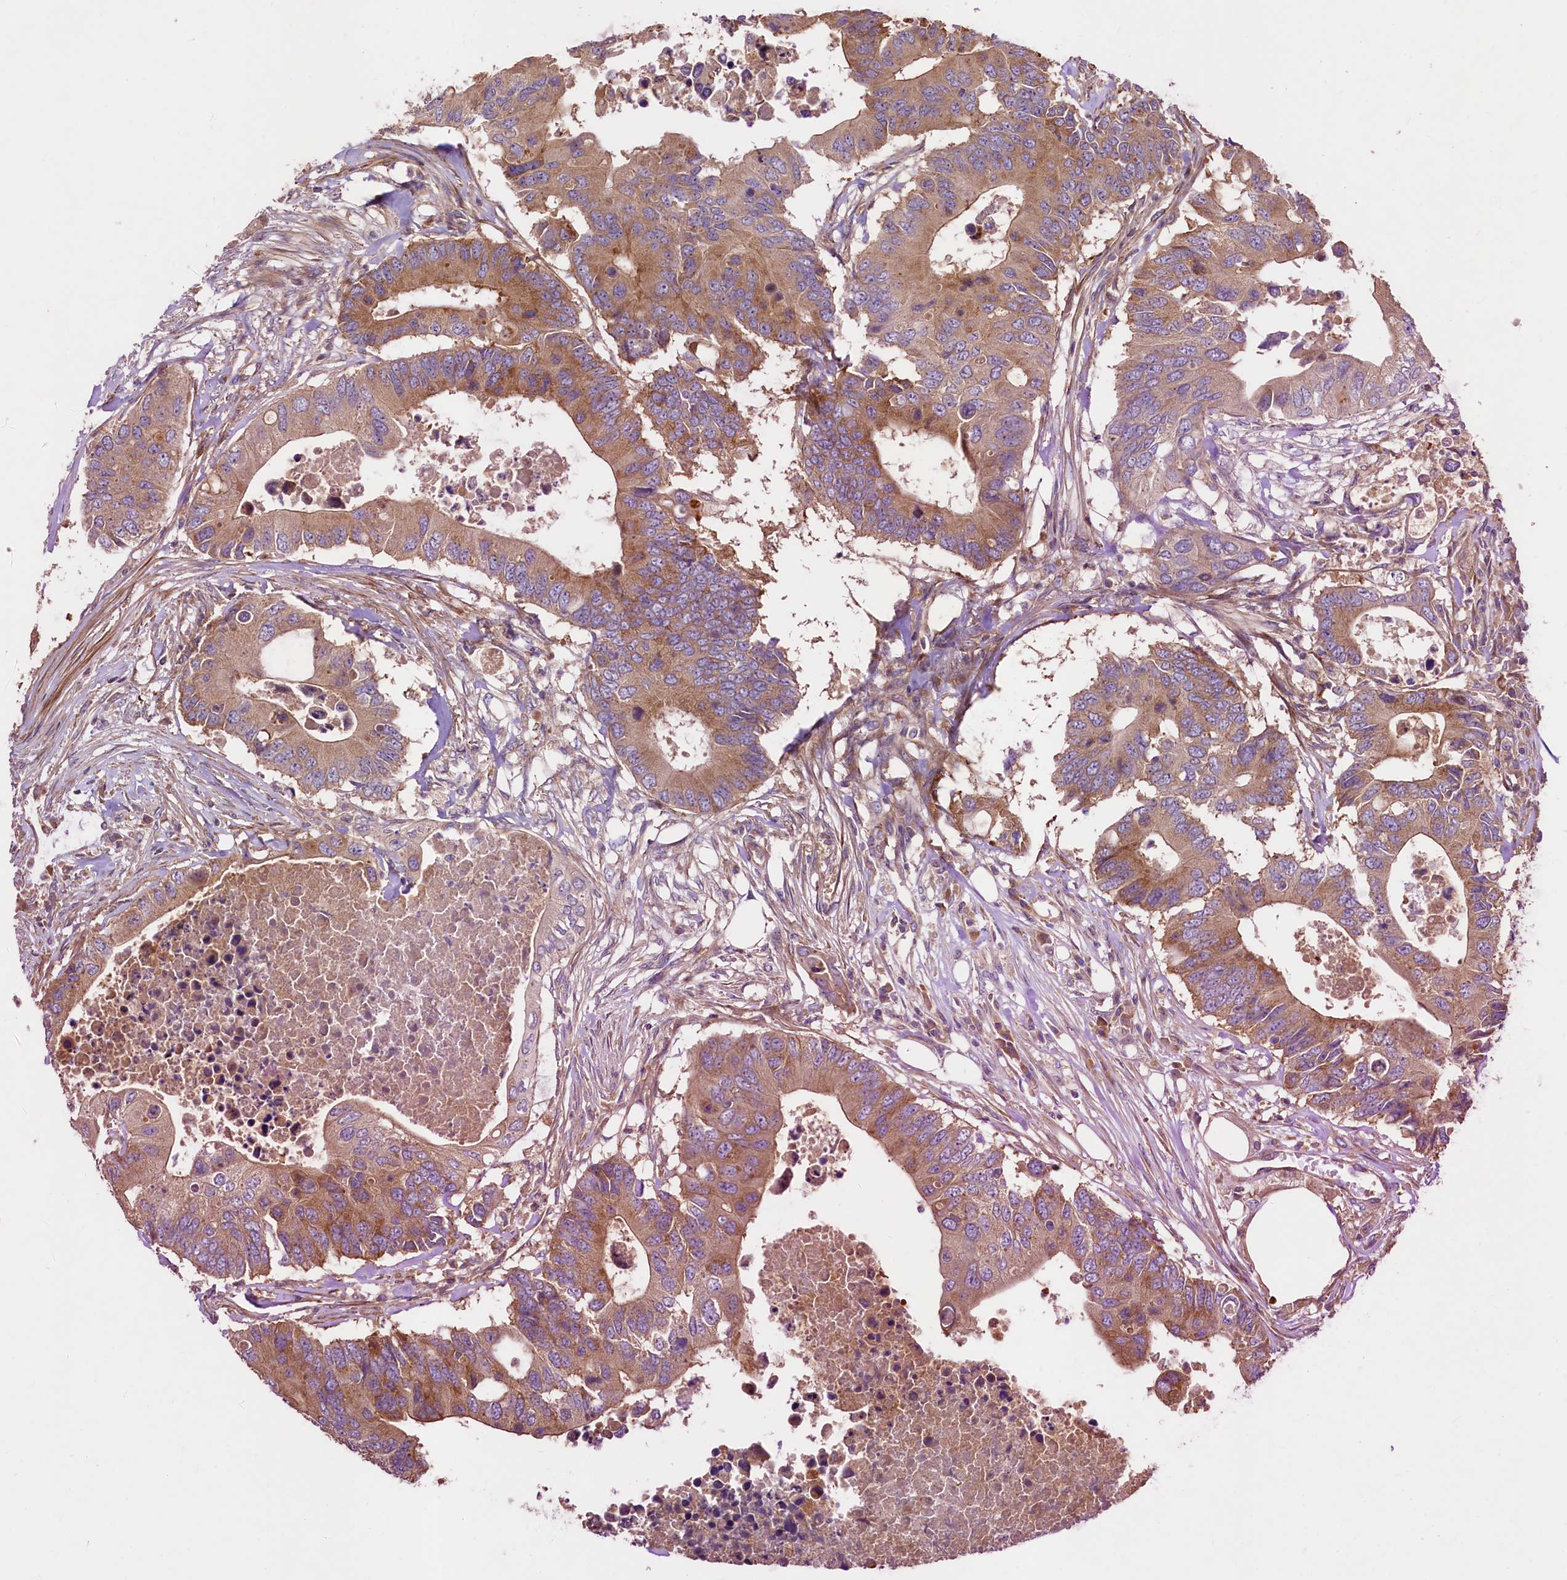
{"staining": {"intensity": "moderate", "quantity": ">75%", "location": "cytoplasmic/membranous"}, "tissue": "colorectal cancer", "cell_type": "Tumor cells", "image_type": "cancer", "snomed": [{"axis": "morphology", "description": "Adenocarcinoma, NOS"}, {"axis": "topography", "description": "Colon"}], "caption": "Protein expression by IHC exhibits moderate cytoplasmic/membranous expression in approximately >75% of tumor cells in colorectal cancer (adenocarcinoma).", "gene": "KLHDC4", "patient": {"sex": "male", "age": 71}}